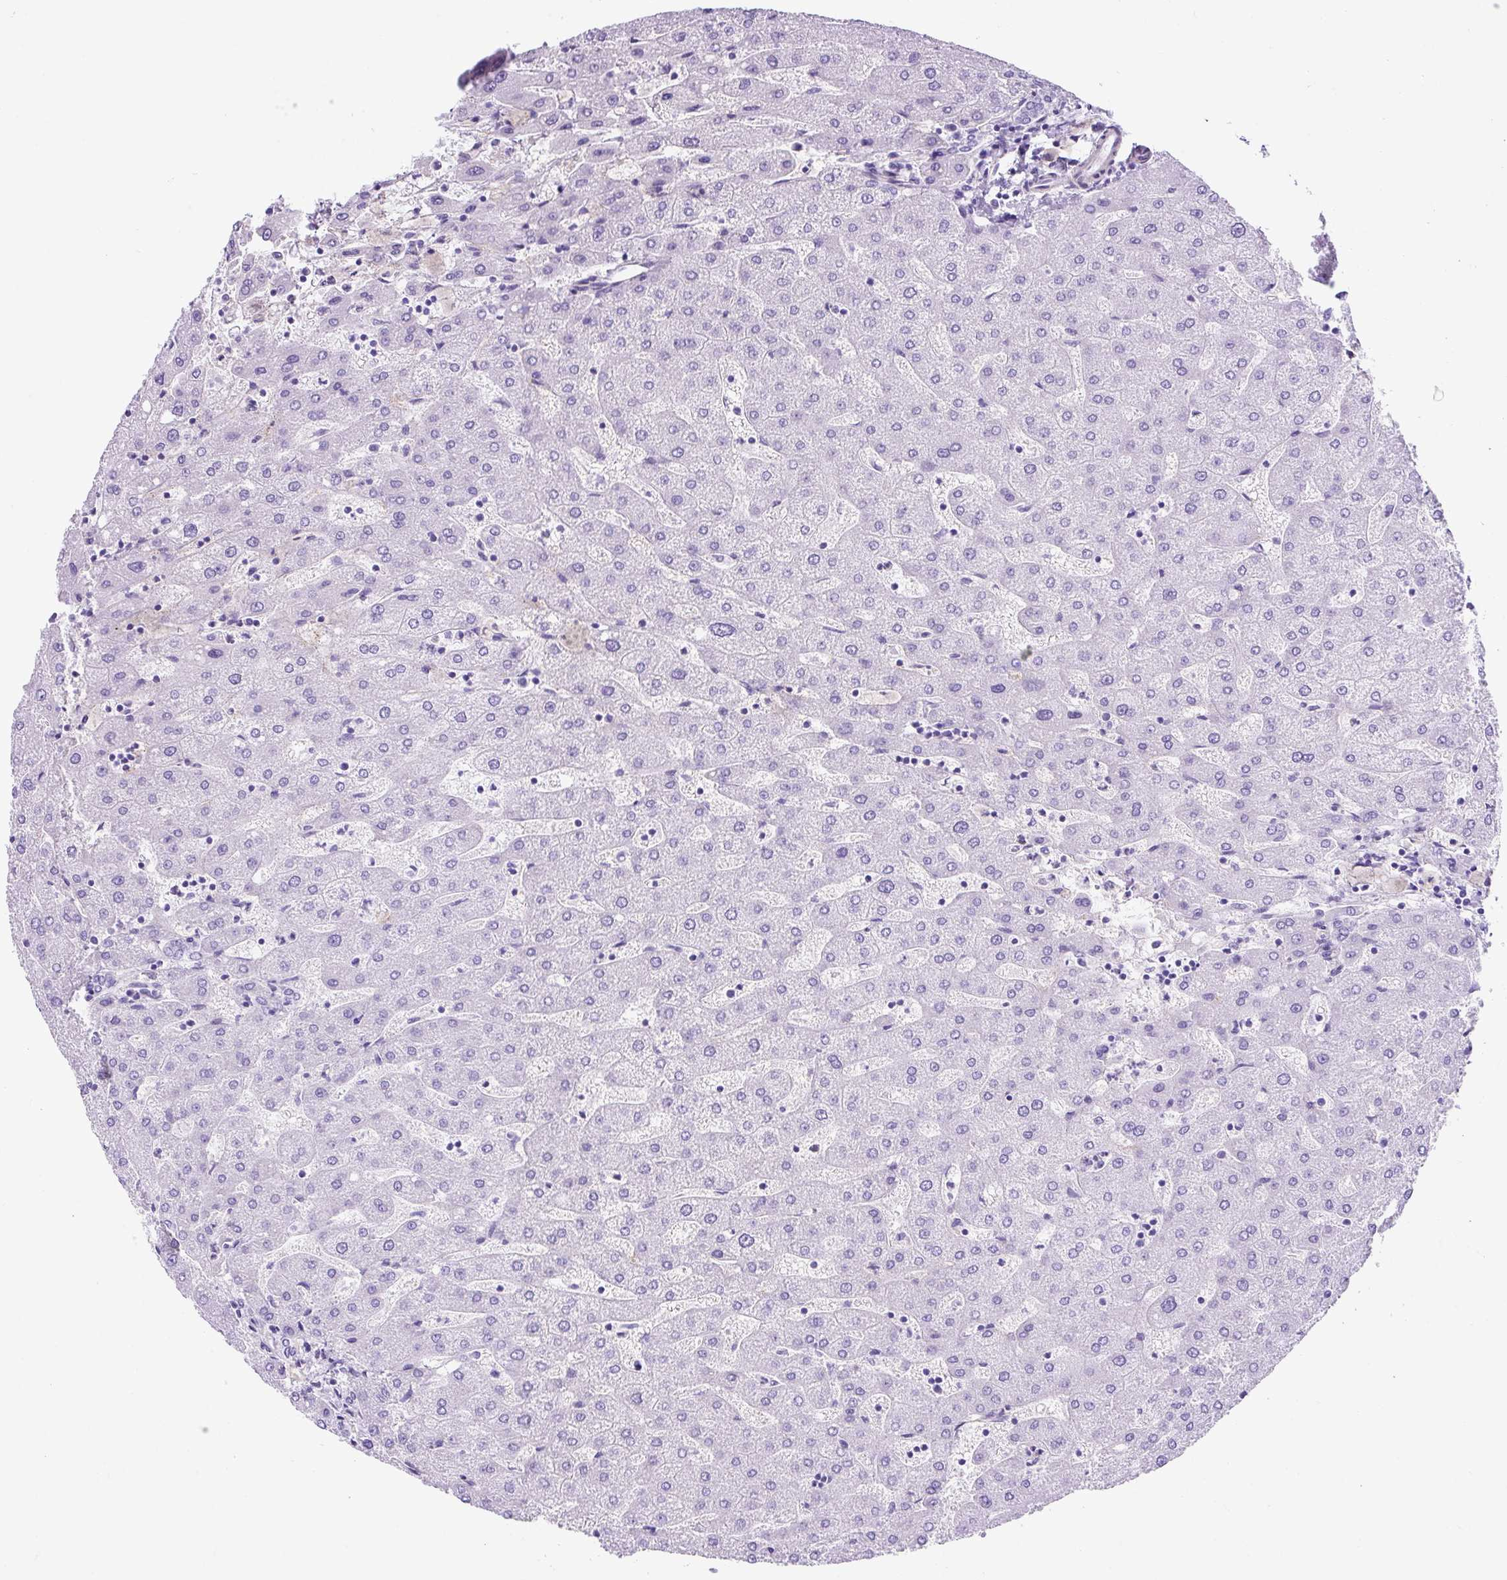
{"staining": {"intensity": "negative", "quantity": "none", "location": "none"}, "tissue": "liver", "cell_type": "Cholangiocytes", "image_type": "normal", "snomed": [{"axis": "morphology", "description": "Normal tissue, NOS"}, {"axis": "topography", "description": "Liver"}], "caption": "High power microscopy image of an immunohistochemistry micrograph of normal liver, revealing no significant staining in cholangiocytes. (Immunohistochemistry (ihc), brightfield microscopy, high magnification).", "gene": "KRT12", "patient": {"sex": "male", "age": 67}}